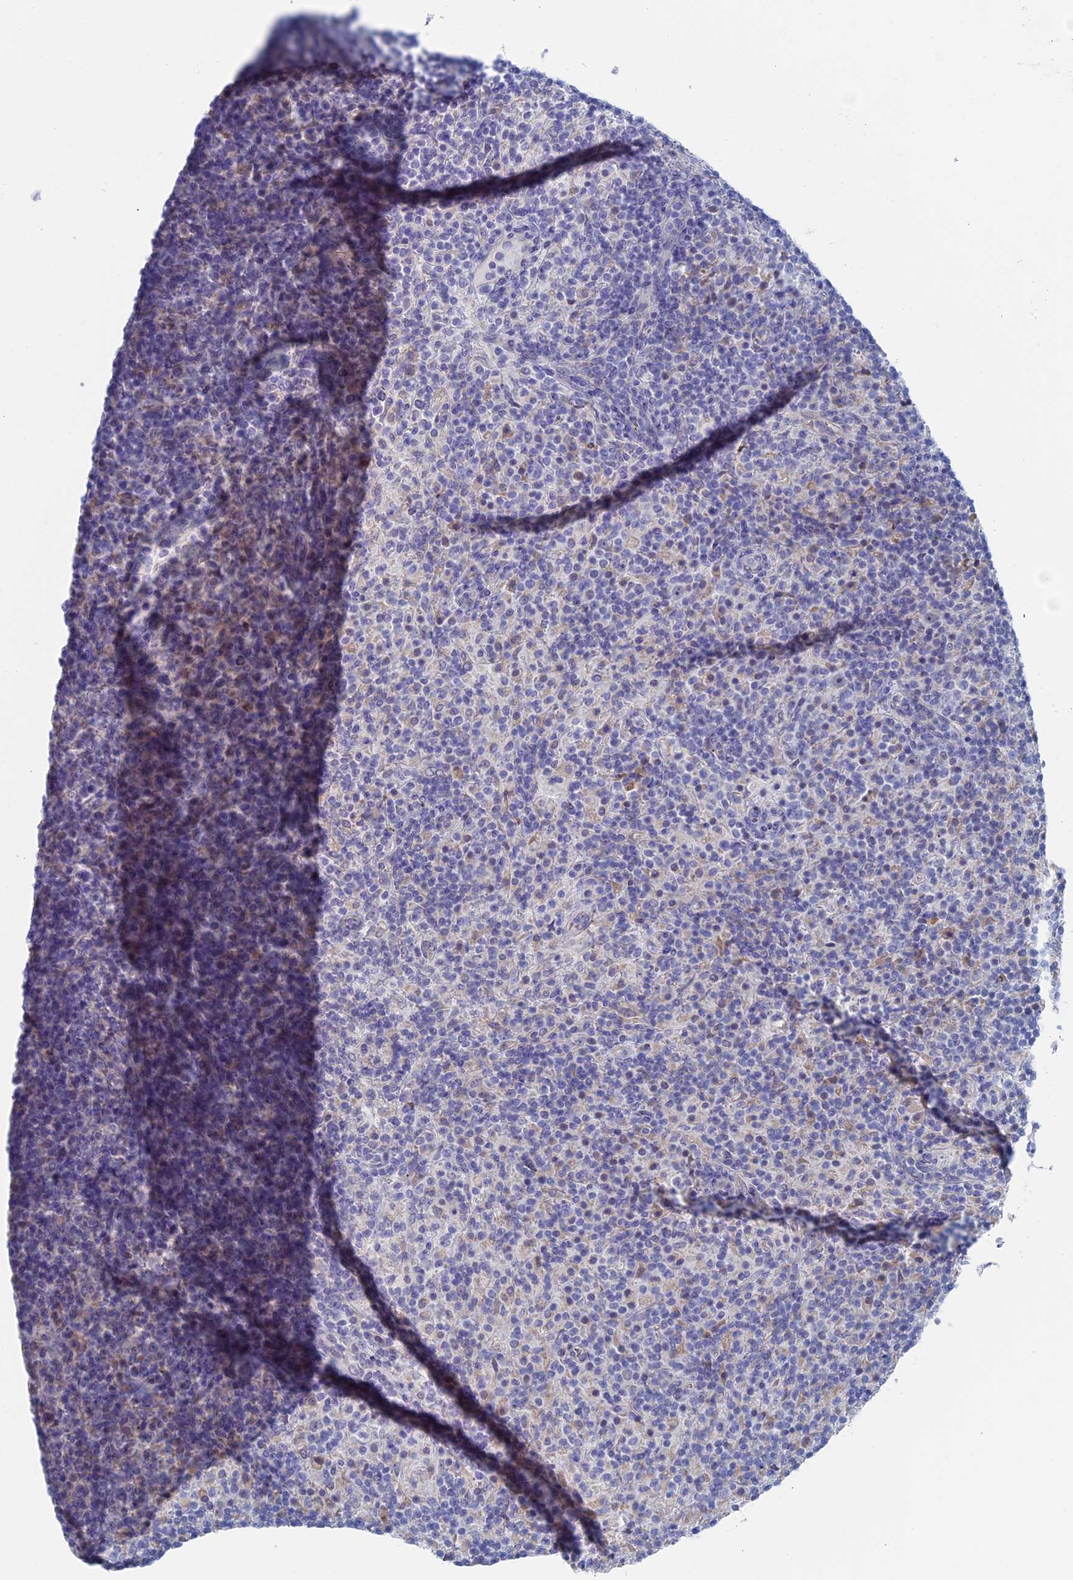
{"staining": {"intensity": "negative", "quantity": "none", "location": "none"}, "tissue": "lymphoma", "cell_type": "Tumor cells", "image_type": "cancer", "snomed": [{"axis": "morphology", "description": "Hodgkin's disease, NOS"}, {"axis": "topography", "description": "Lymph node"}], "caption": "Protein analysis of Hodgkin's disease displays no significant expression in tumor cells. Brightfield microscopy of IHC stained with DAB (3,3'-diaminobenzidine) (brown) and hematoxylin (blue), captured at high magnification.", "gene": "MAGEB6", "patient": {"sex": "male", "age": 70}}